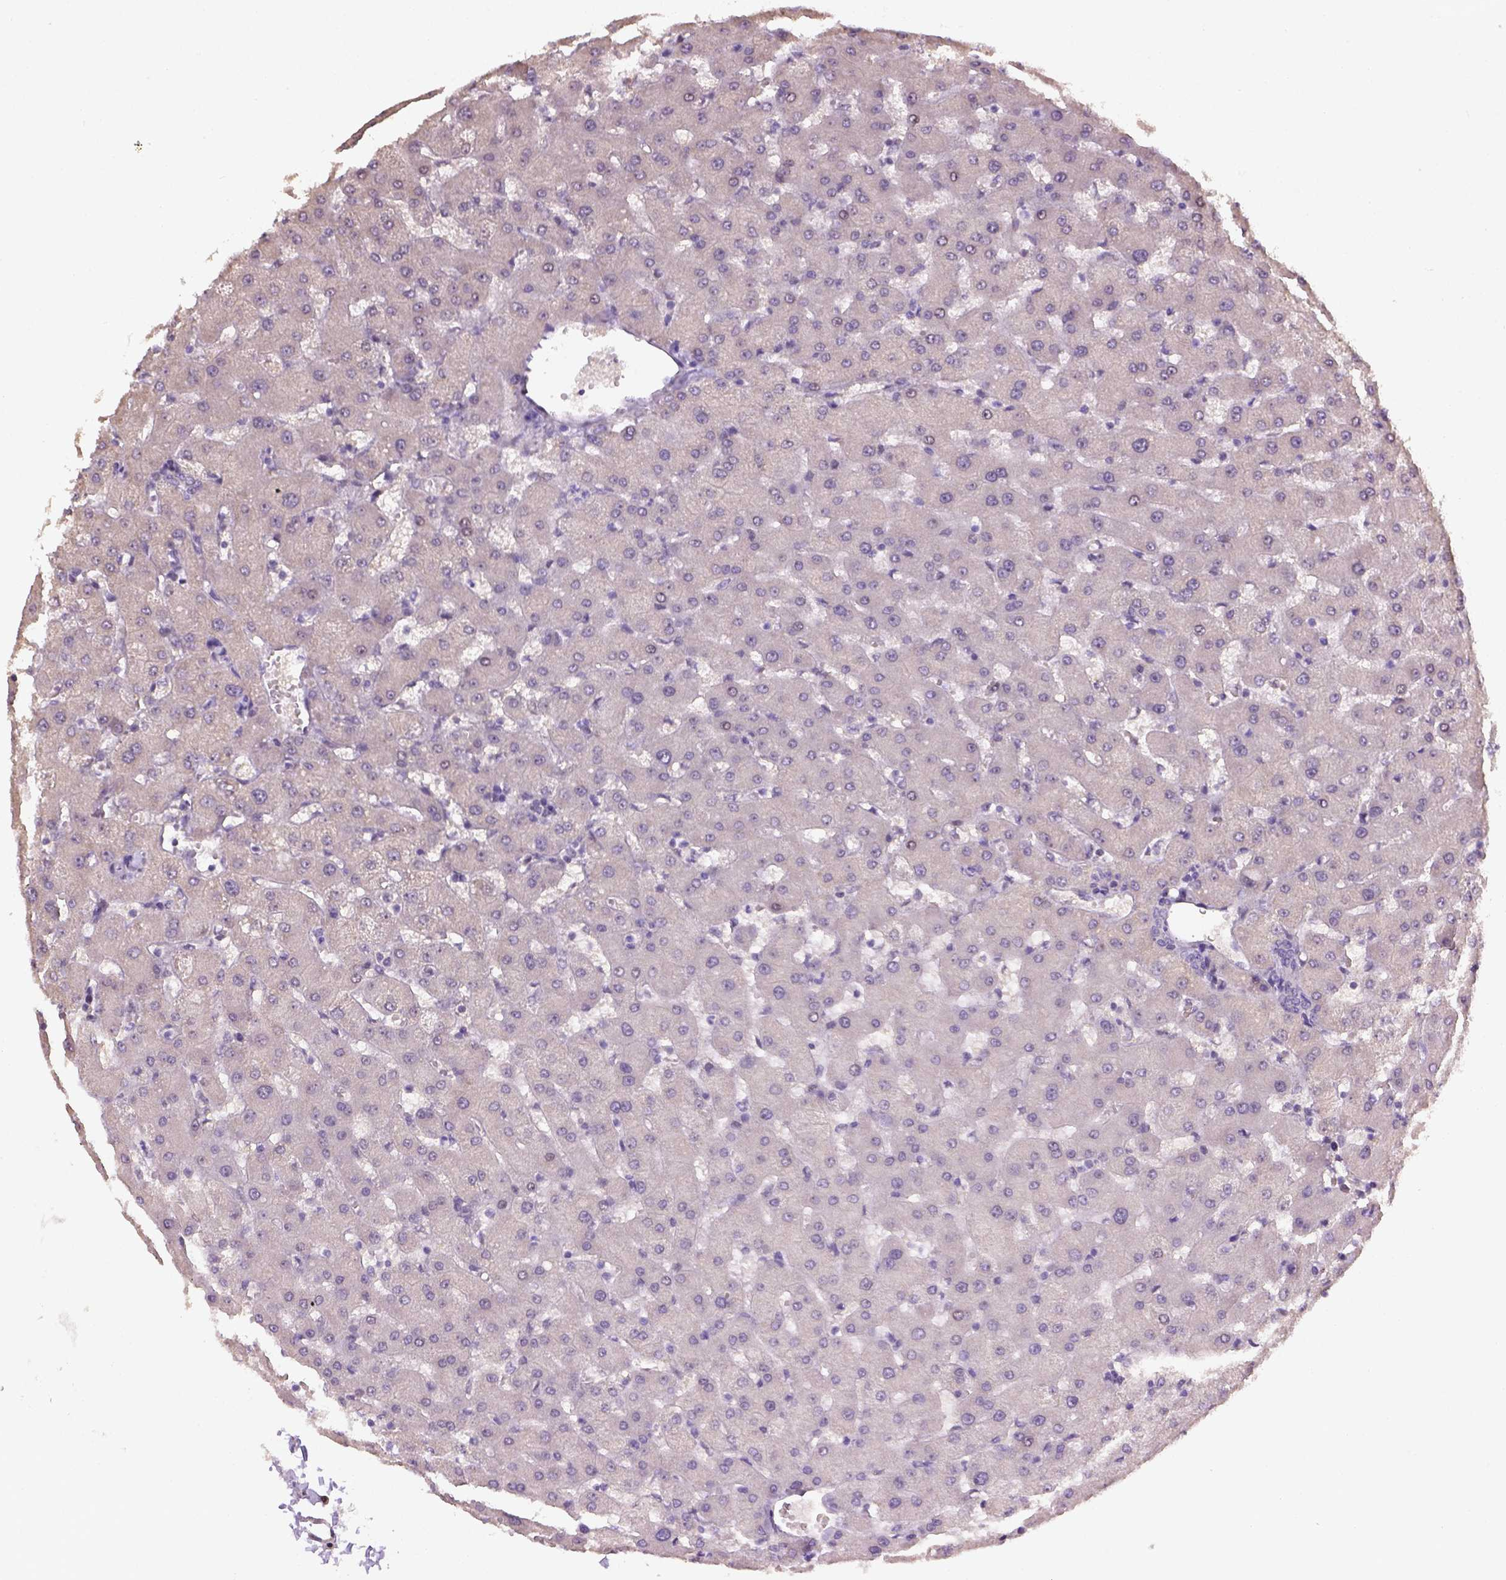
{"staining": {"intensity": "negative", "quantity": "none", "location": "none"}, "tissue": "liver", "cell_type": "Cholangiocytes", "image_type": "normal", "snomed": [{"axis": "morphology", "description": "Normal tissue, NOS"}, {"axis": "topography", "description": "Liver"}], "caption": "High power microscopy histopathology image of an immunohistochemistry image of unremarkable liver, revealing no significant positivity in cholangiocytes.", "gene": "DDX50", "patient": {"sex": "female", "age": 63}}